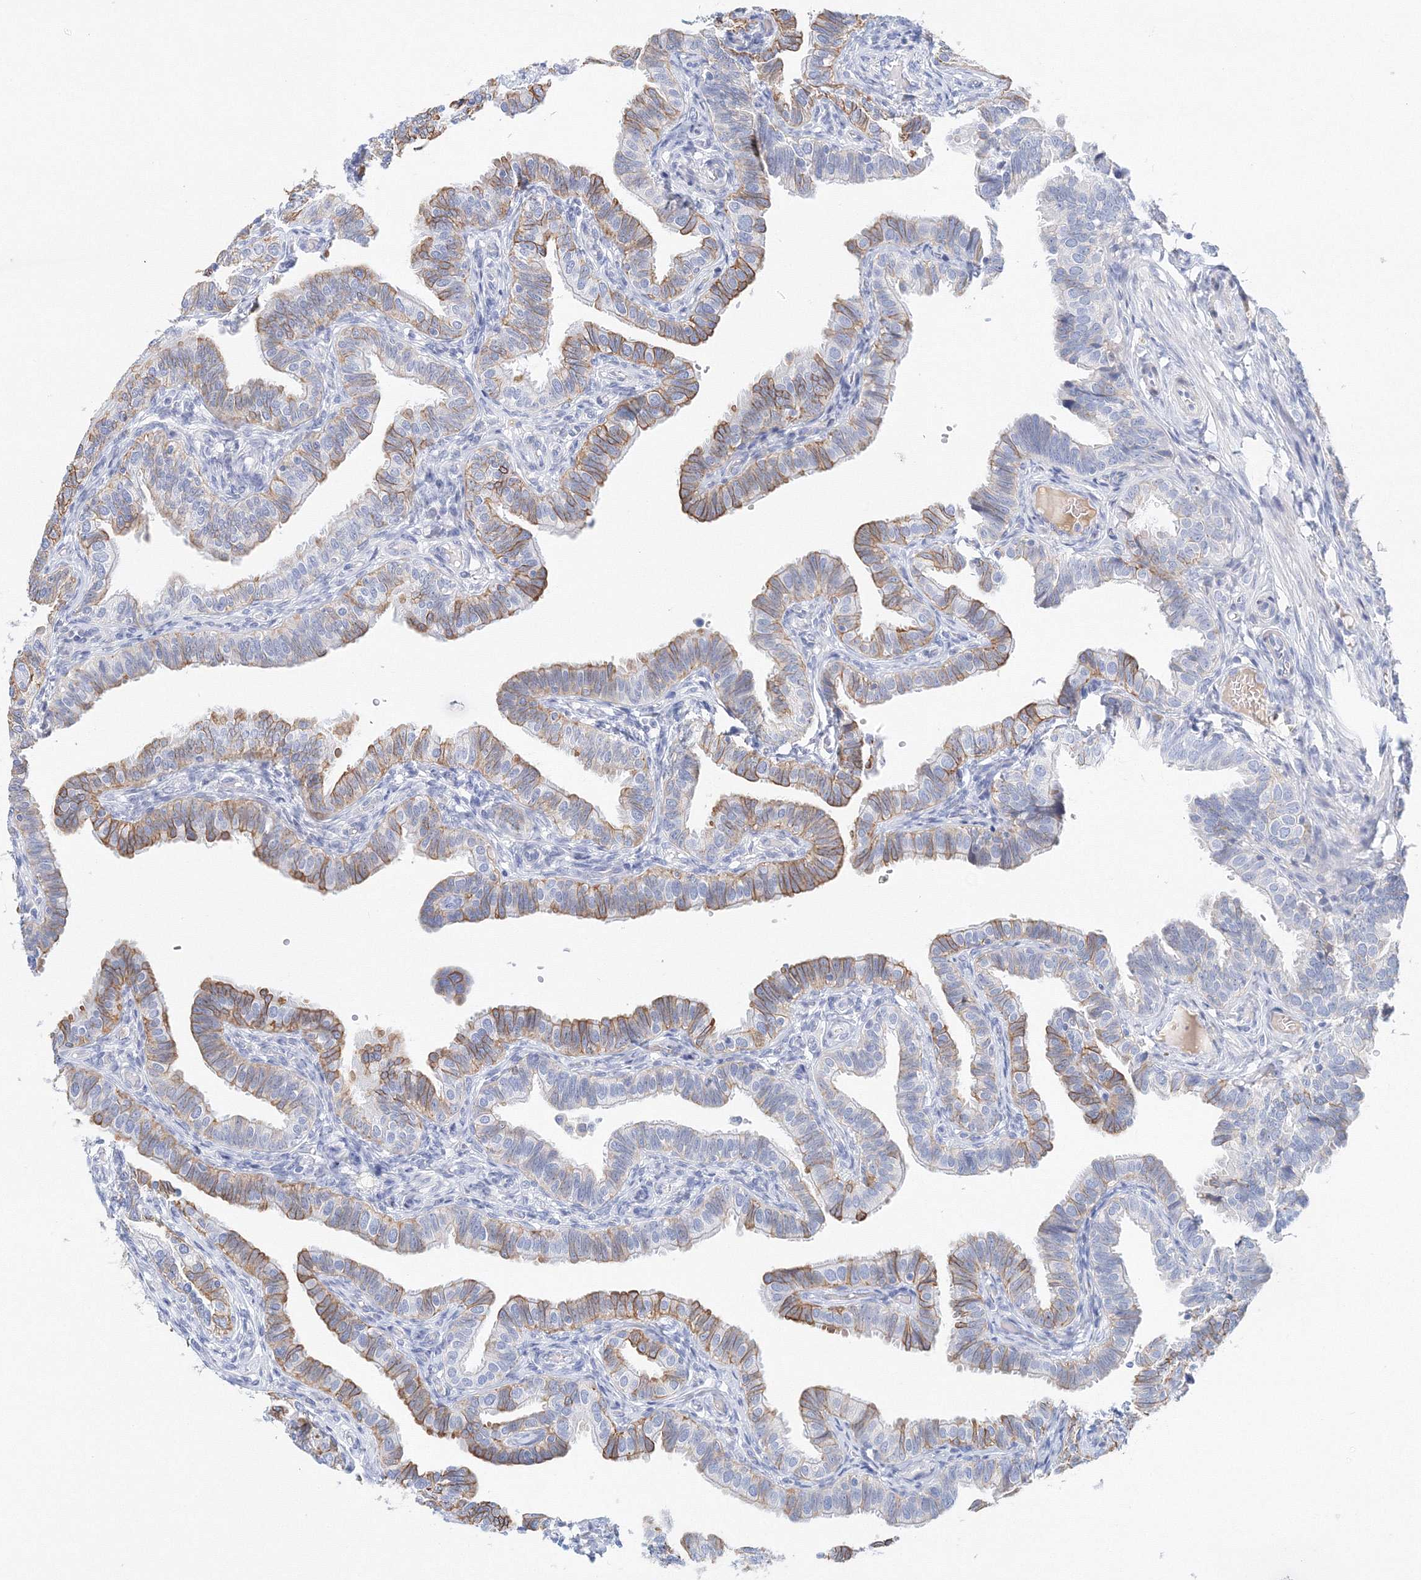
{"staining": {"intensity": "moderate", "quantity": "<25%", "location": "cytoplasmic/membranous"}, "tissue": "fallopian tube", "cell_type": "Glandular cells", "image_type": "normal", "snomed": [{"axis": "morphology", "description": "Normal tissue, NOS"}, {"axis": "topography", "description": "Fallopian tube"}], "caption": "Immunohistochemistry (IHC) micrograph of benign fallopian tube stained for a protein (brown), which shows low levels of moderate cytoplasmic/membranous expression in approximately <25% of glandular cells.", "gene": "LRRIQ4", "patient": {"sex": "female", "age": 39}}